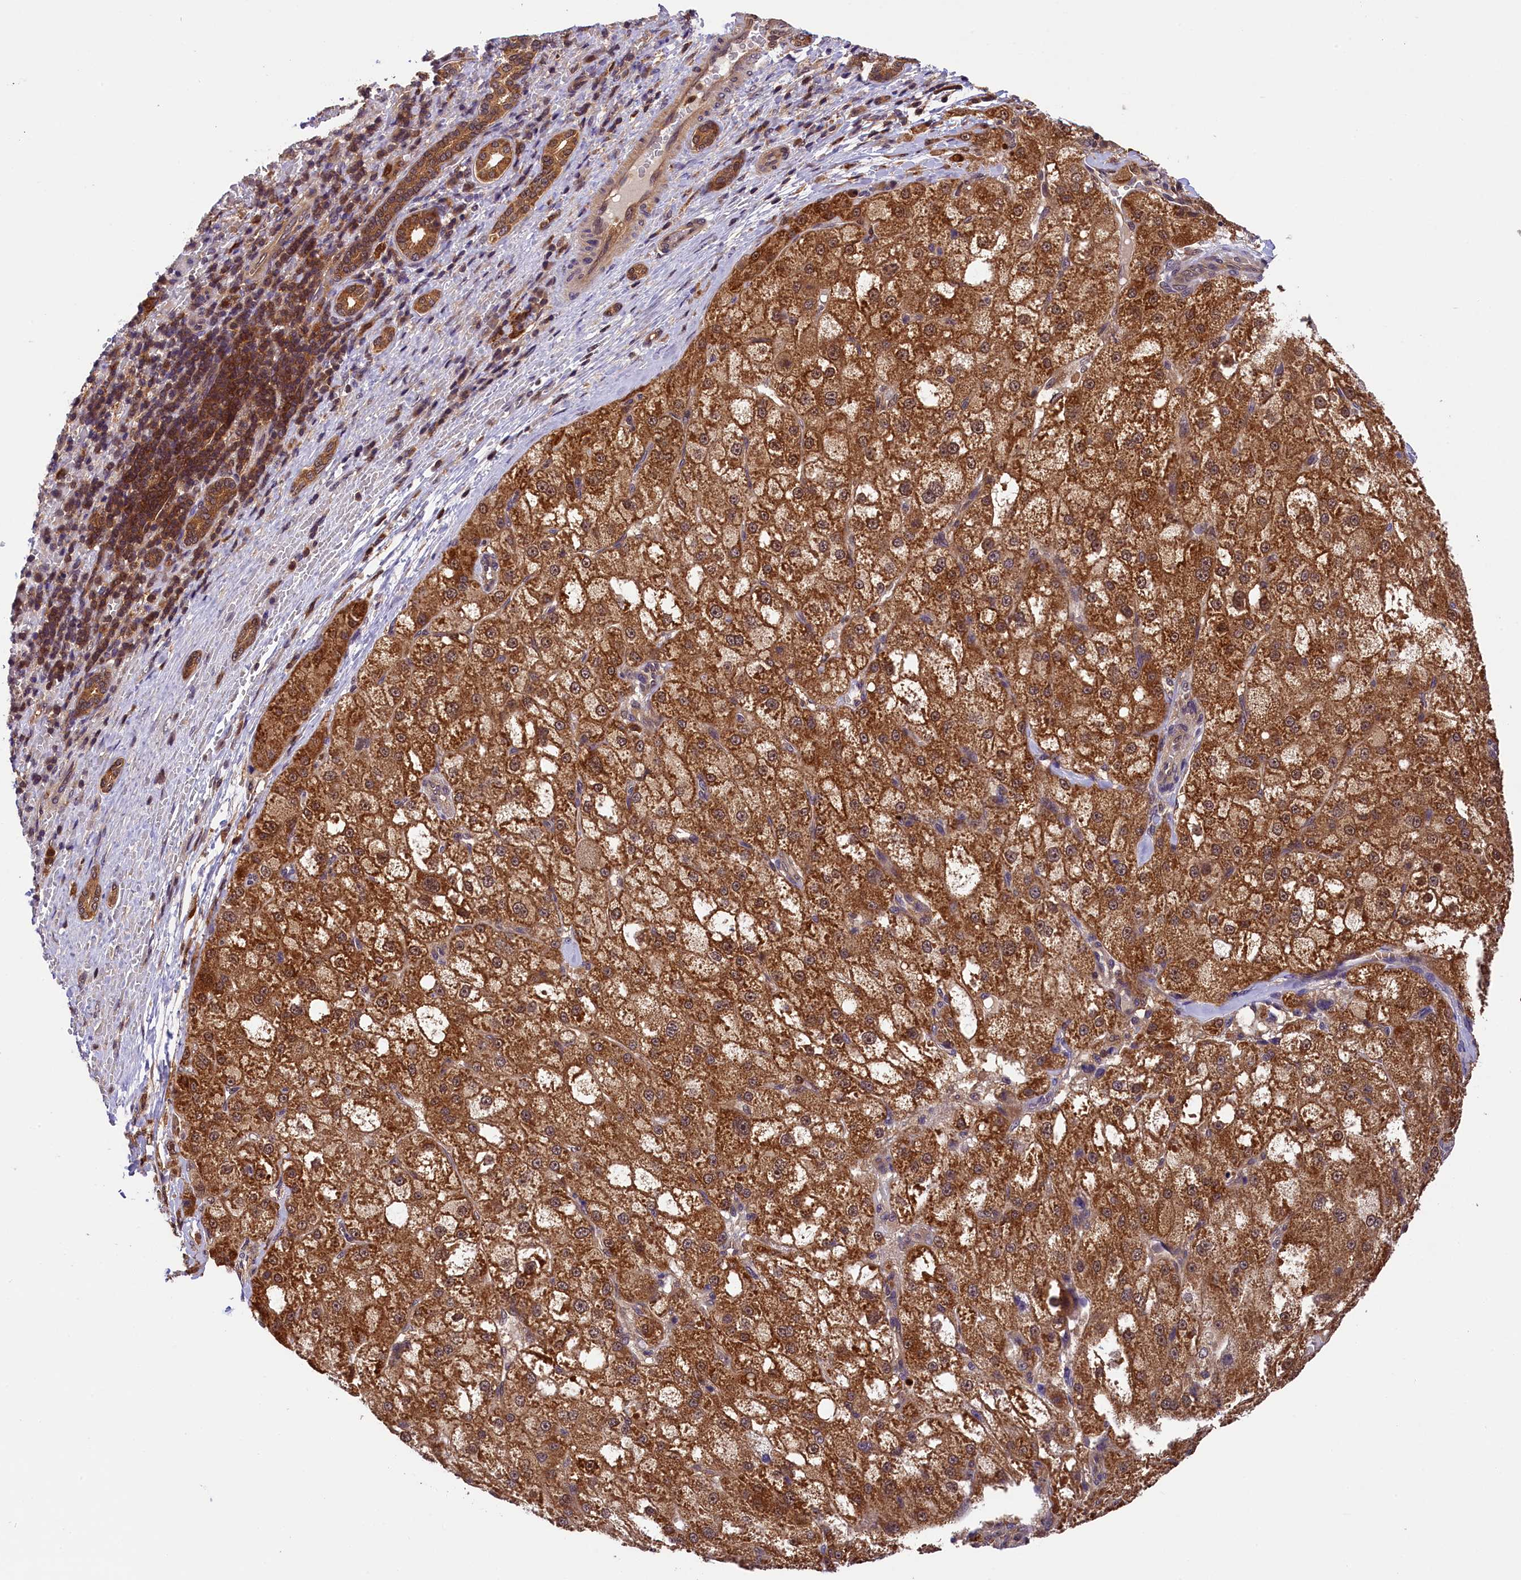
{"staining": {"intensity": "moderate", "quantity": ">75%", "location": "cytoplasmic/membranous"}, "tissue": "liver cancer", "cell_type": "Tumor cells", "image_type": "cancer", "snomed": [{"axis": "morphology", "description": "Normal tissue, NOS"}, {"axis": "morphology", "description": "Carcinoma, Hepatocellular, NOS"}, {"axis": "topography", "description": "Liver"}], "caption": "Liver hepatocellular carcinoma was stained to show a protein in brown. There is medium levels of moderate cytoplasmic/membranous expression in approximately >75% of tumor cells.", "gene": "EIF6", "patient": {"sex": "male", "age": 57}}